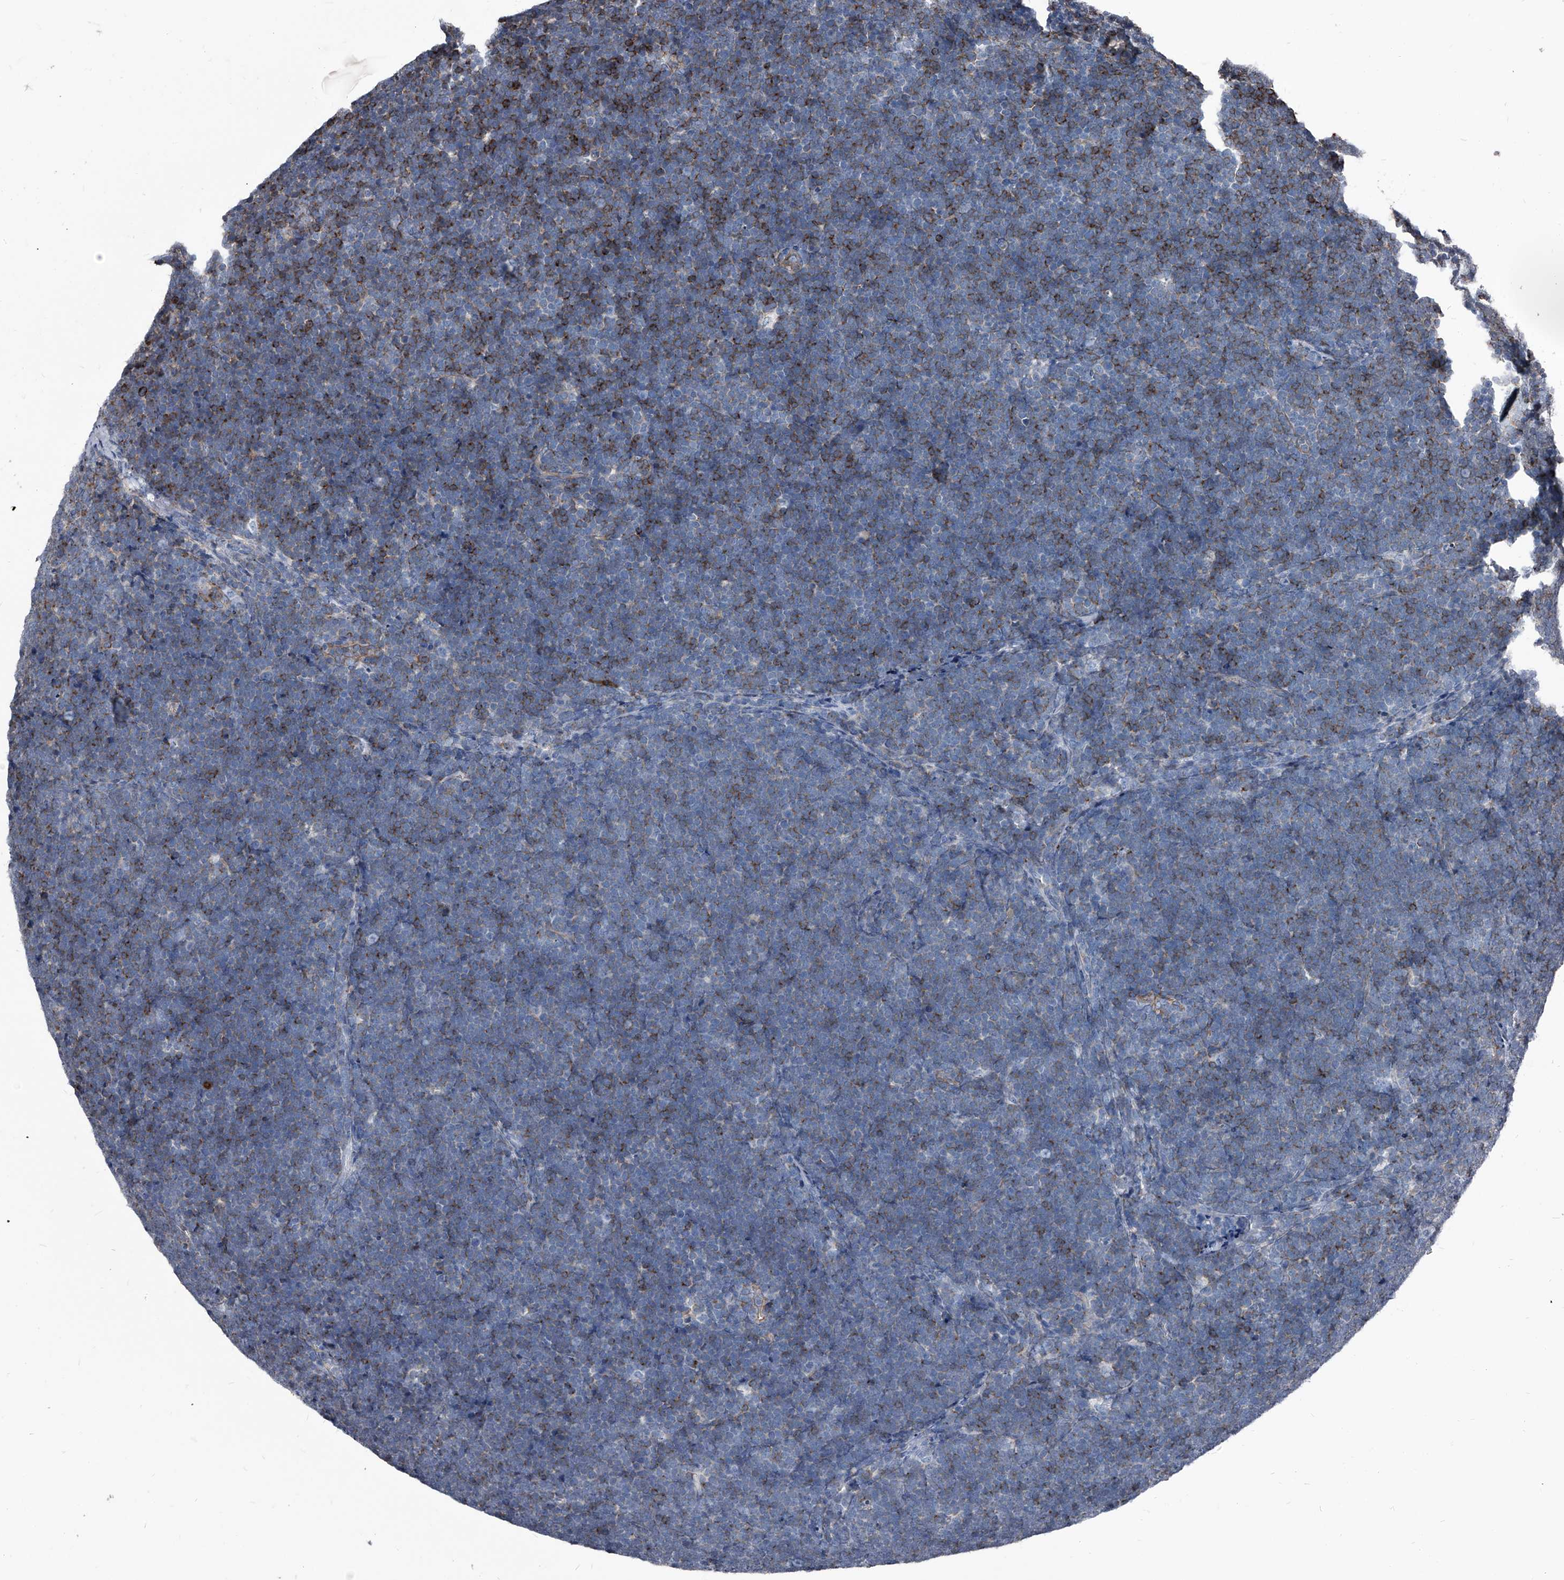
{"staining": {"intensity": "moderate", "quantity": "25%-75%", "location": "cytoplasmic/membranous"}, "tissue": "lymphoma", "cell_type": "Tumor cells", "image_type": "cancer", "snomed": [{"axis": "morphology", "description": "Malignant lymphoma, non-Hodgkin's type, High grade"}, {"axis": "topography", "description": "Lymph node"}], "caption": "Malignant lymphoma, non-Hodgkin's type (high-grade) was stained to show a protein in brown. There is medium levels of moderate cytoplasmic/membranous staining in about 25%-75% of tumor cells.", "gene": "PGLYRP3", "patient": {"sex": "male", "age": 13}}